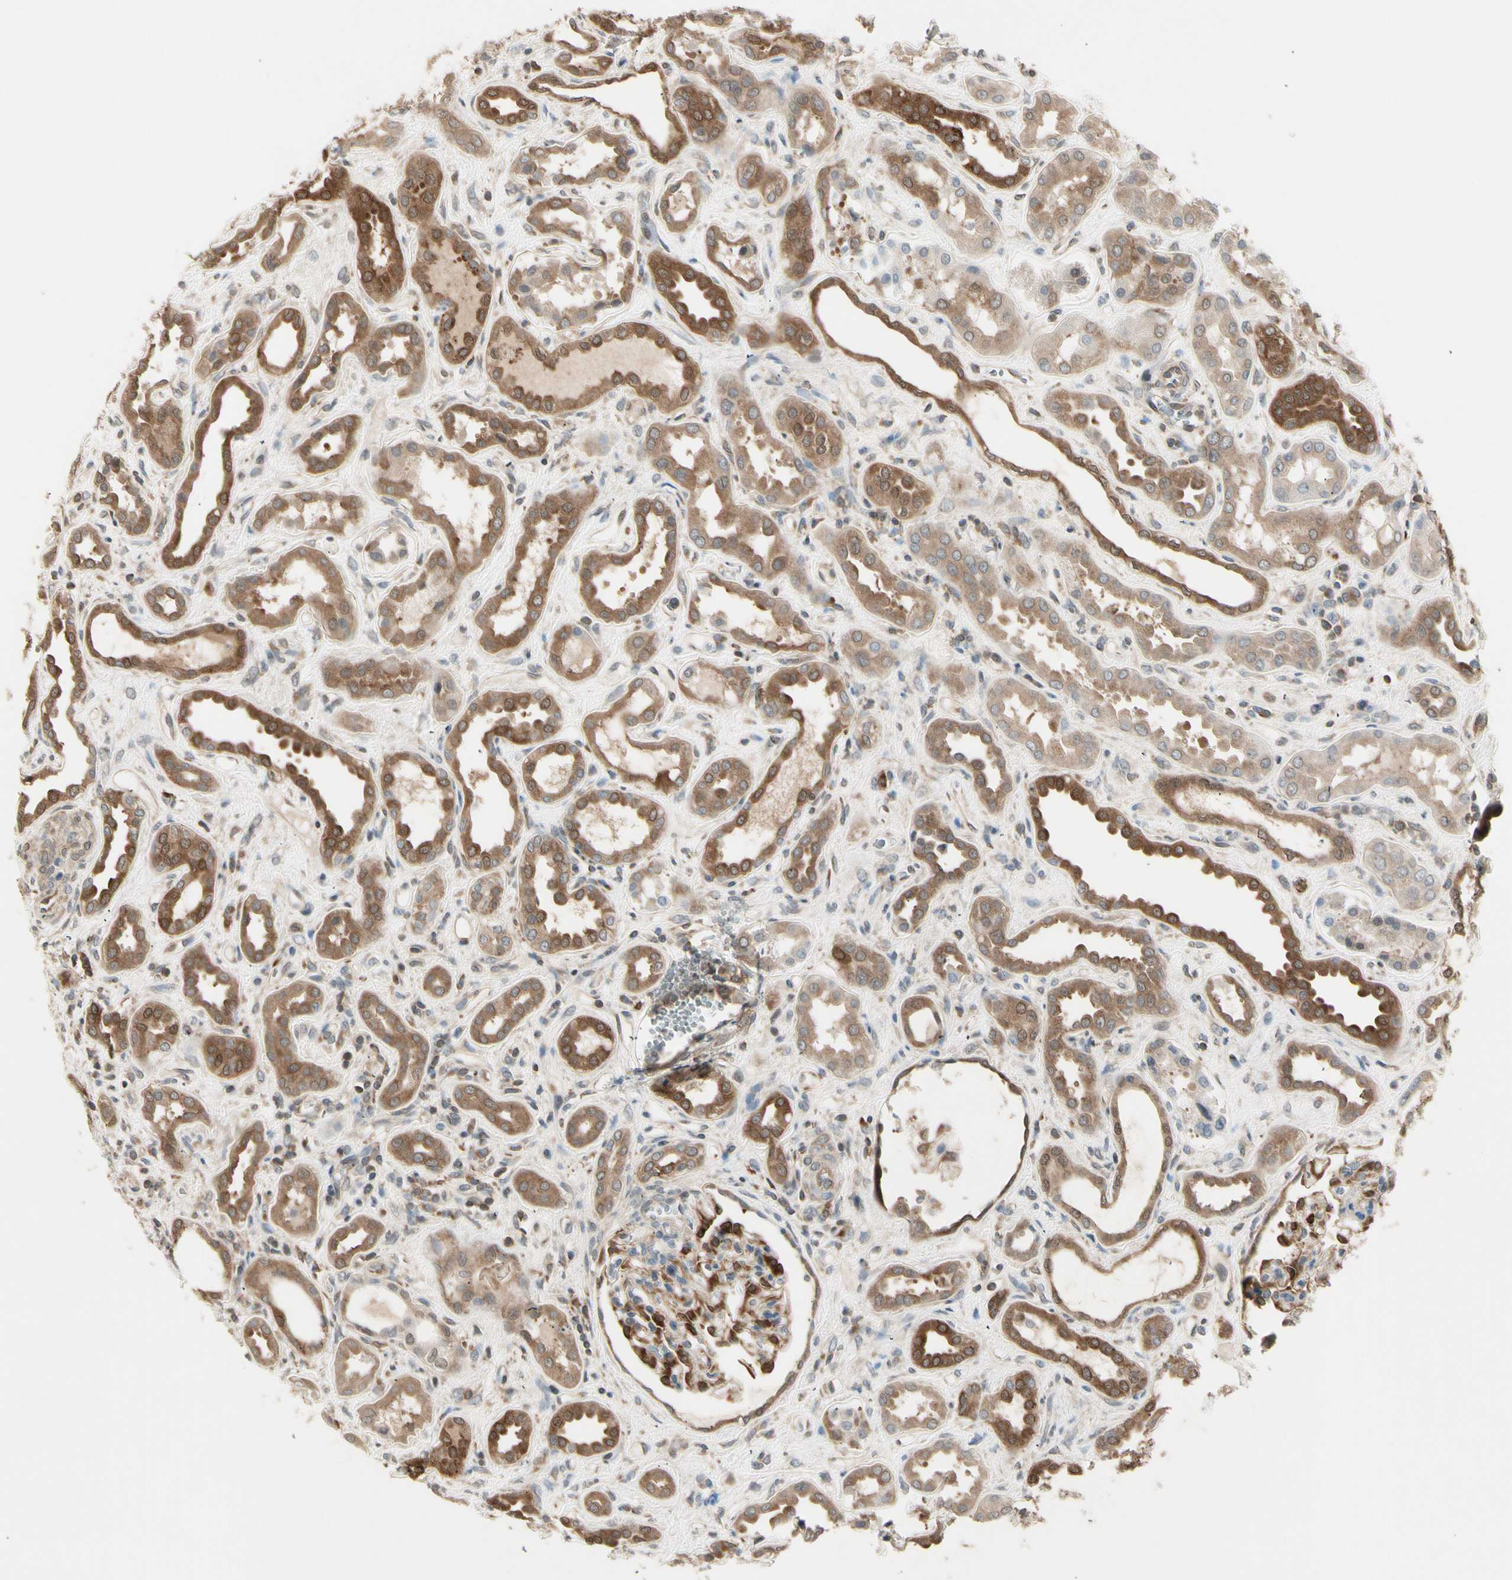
{"staining": {"intensity": "moderate", "quantity": "25%-75%", "location": "cytoplasmic/membranous"}, "tissue": "kidney", "cell_type": "Cells in glomeruli", "image_type": "normal", "snomed": [{"axis": "morphology", "description": "Normal tissue, NOS"}, {"axis": "topography", "description": "Kidney"}], "caption": "High-magnification brightfield microscopy of normal kidney stained with DAB (3,3'-diaminobenzidine) (brown) and counterstained with hematoxylin (blue). cells in glomeruli exhibit moderate cytoplasmic/membranous positivity is present in about25%-75% of cells. (DAB = brown stain, brightfield microscopy at high magnification).", "gene": "OXSR1", "patient": {"sex": "male", "age": 59}}